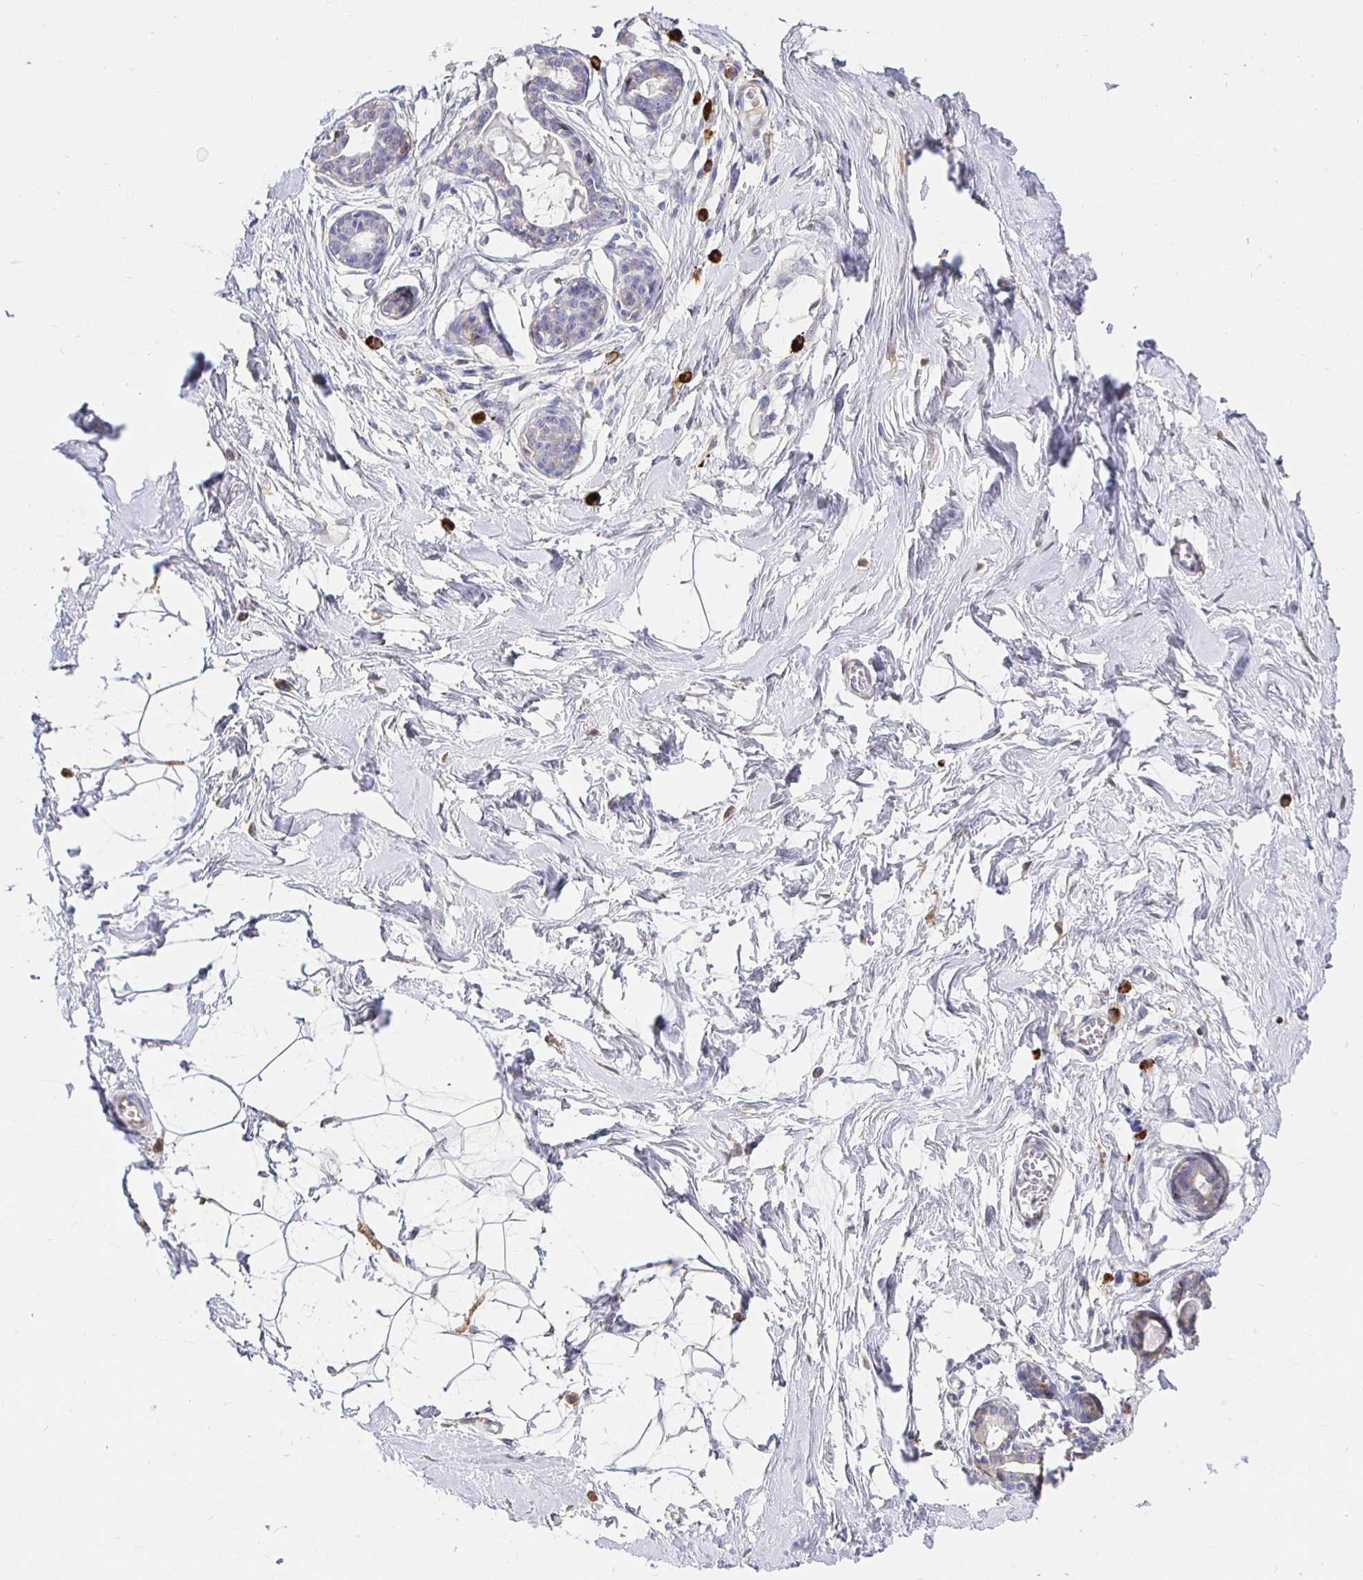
{"staining": {"intensity": "negative", "quantity": "none", "location": "none"}, "tissue": "breast", "cell_type": "Adipocytes", "image_type": "normal", "snomed": [{"axis": "morphology", "description": "Normal tissue, NOS"}, {"axis": "topography", "description": "Breast"}], "caption": "IHC histopathology image of normal breast: breast stained with DAB shows no significant protein expression in adipocytes.", "gene": "CXCR3", "patient": {"sex": "female", "age": 45}}